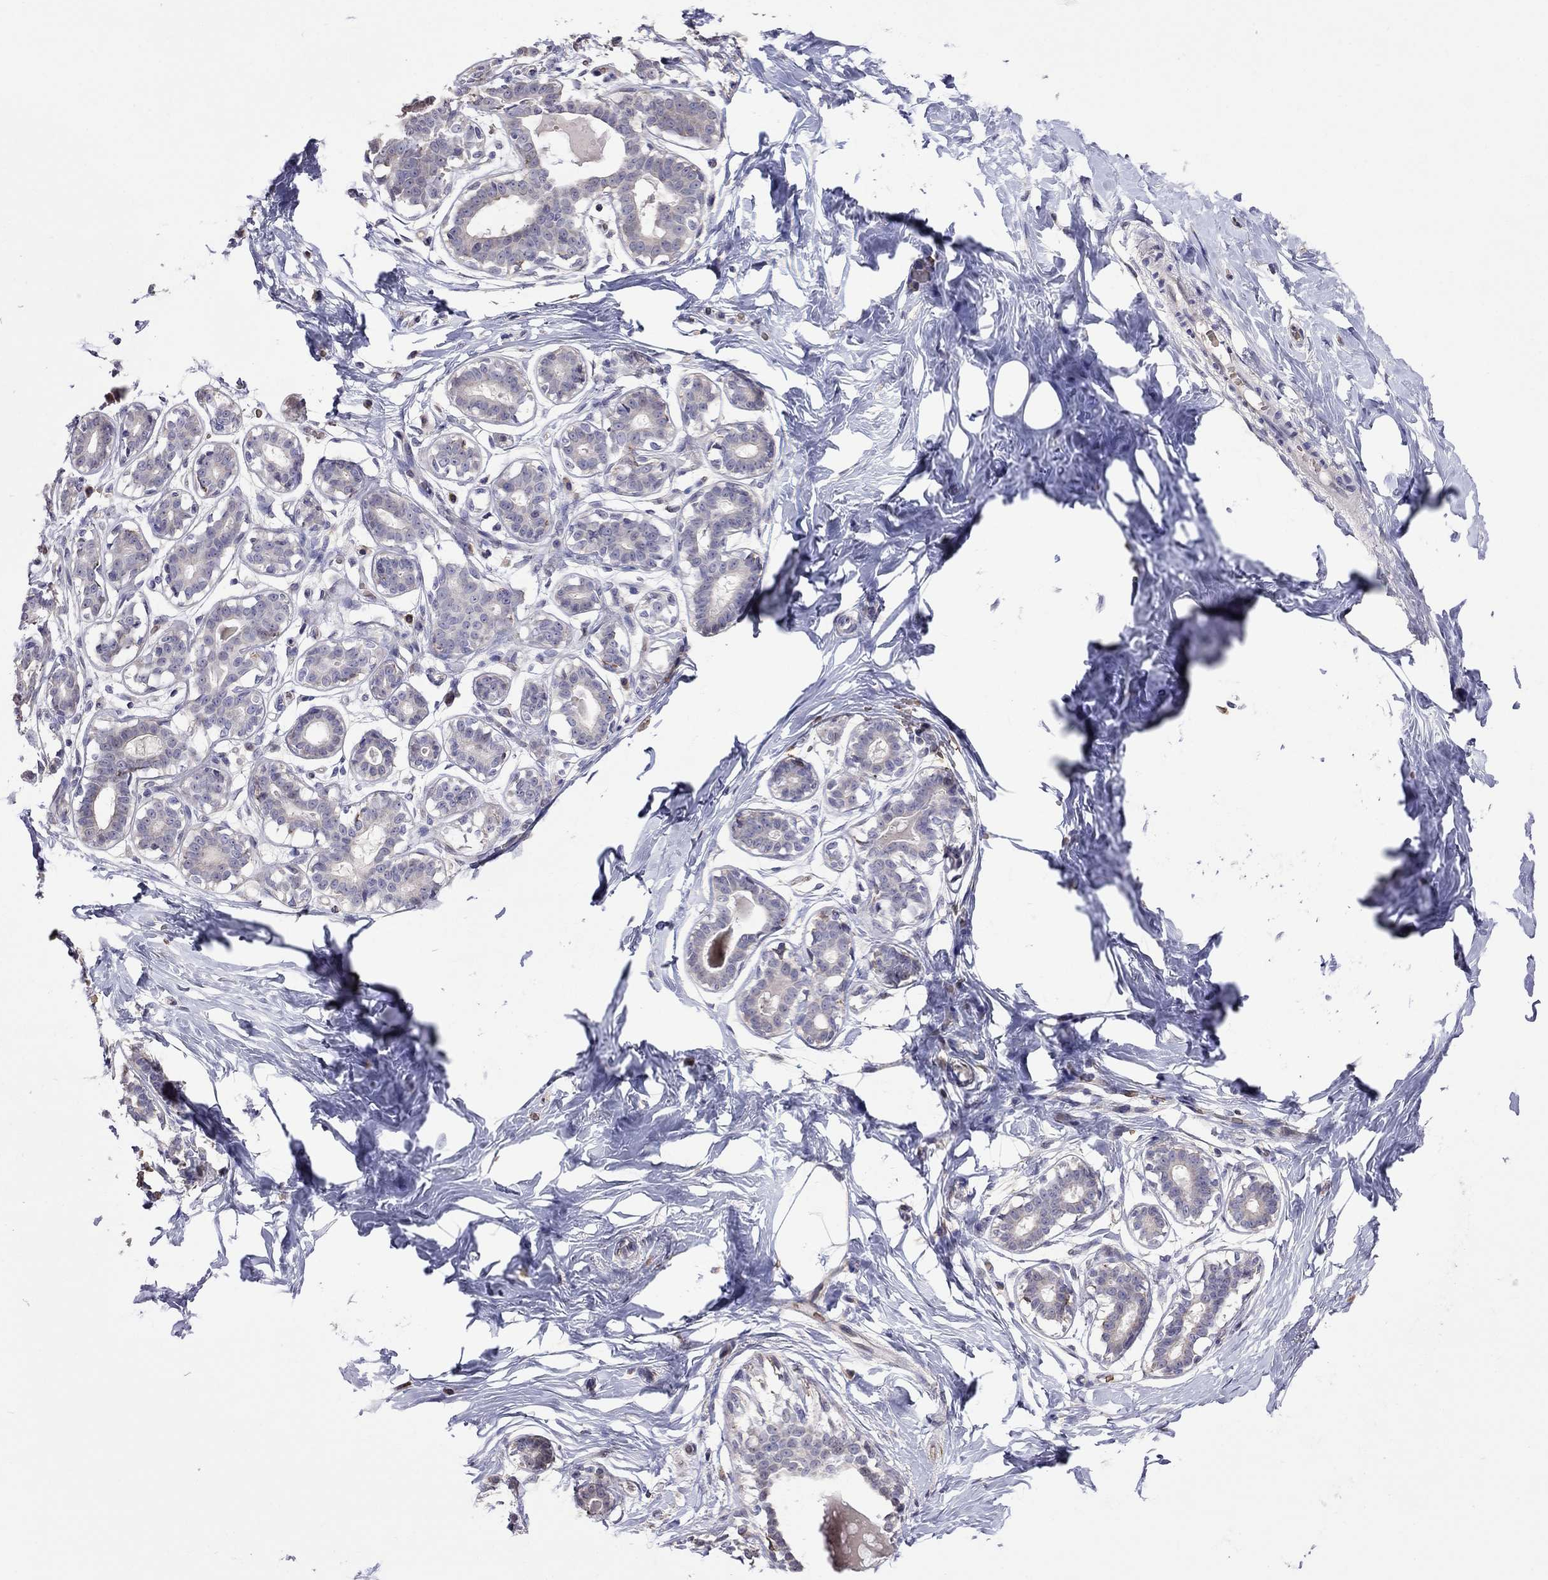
{"staining": {"intensity": "negative", "quantity": "none", "location": "none"}, "tissue": "breast", "cell_type": "Adipocytes", "image_type": "normal", "snomed": [{"axis": "morphology", "description": "Normal tissue, NOS"}, {"axis": "morphology", "description": "Lobular carcinoma, in situ"}, {"axis": "topography", "description": "Breast"}], "caption": "The micrograph reveals no staining of adipocytes in normal breast. (DAB (3,3'-diaminobenzidine) immunohistochemistry (IHC), high magnification).", "gene": "ADAM28", "patient": {"sex": "female", "age": 35}}